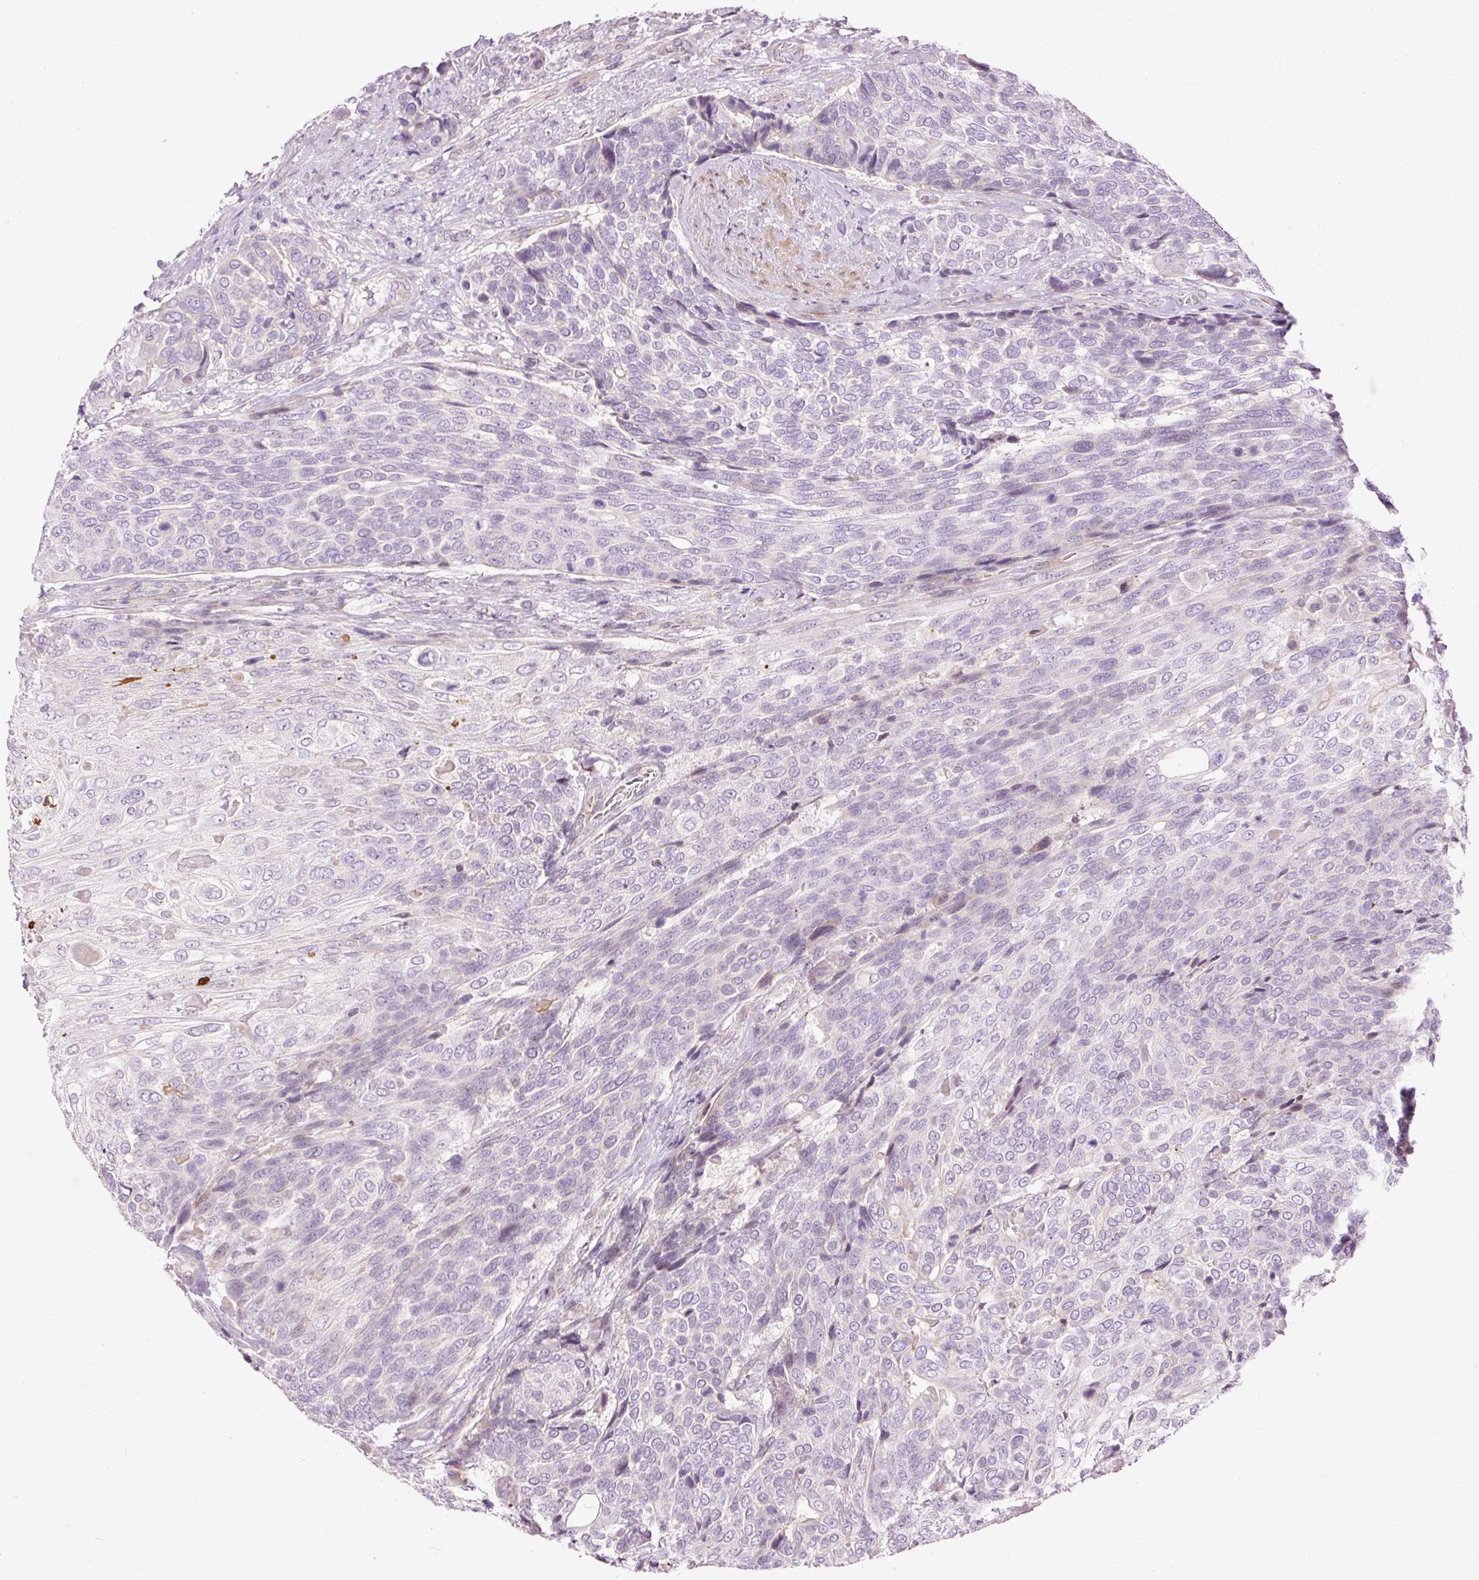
{"staining": {"intensity": "negative", "quantity": "none", "location": "none"}, "tissue": "urothelial cancer", "cell_type": "Tumor cells", "image_type": "cancer", "snomed": [{"axis": "morphology", "description": "Urothelial carcinoma, High grade"}, {"axis": "topography", "description": "Urinary bladder"}], "caption": "High magnification brightfield microscopy of urothelial cancer stained with DAB (brown) and counterstained with hematoxylin (blue): tumor cells show no significant expression. Nuclei are stained in blue.", "gene": "FCRL4", "patient": {"sex": "female", "age": 70}}